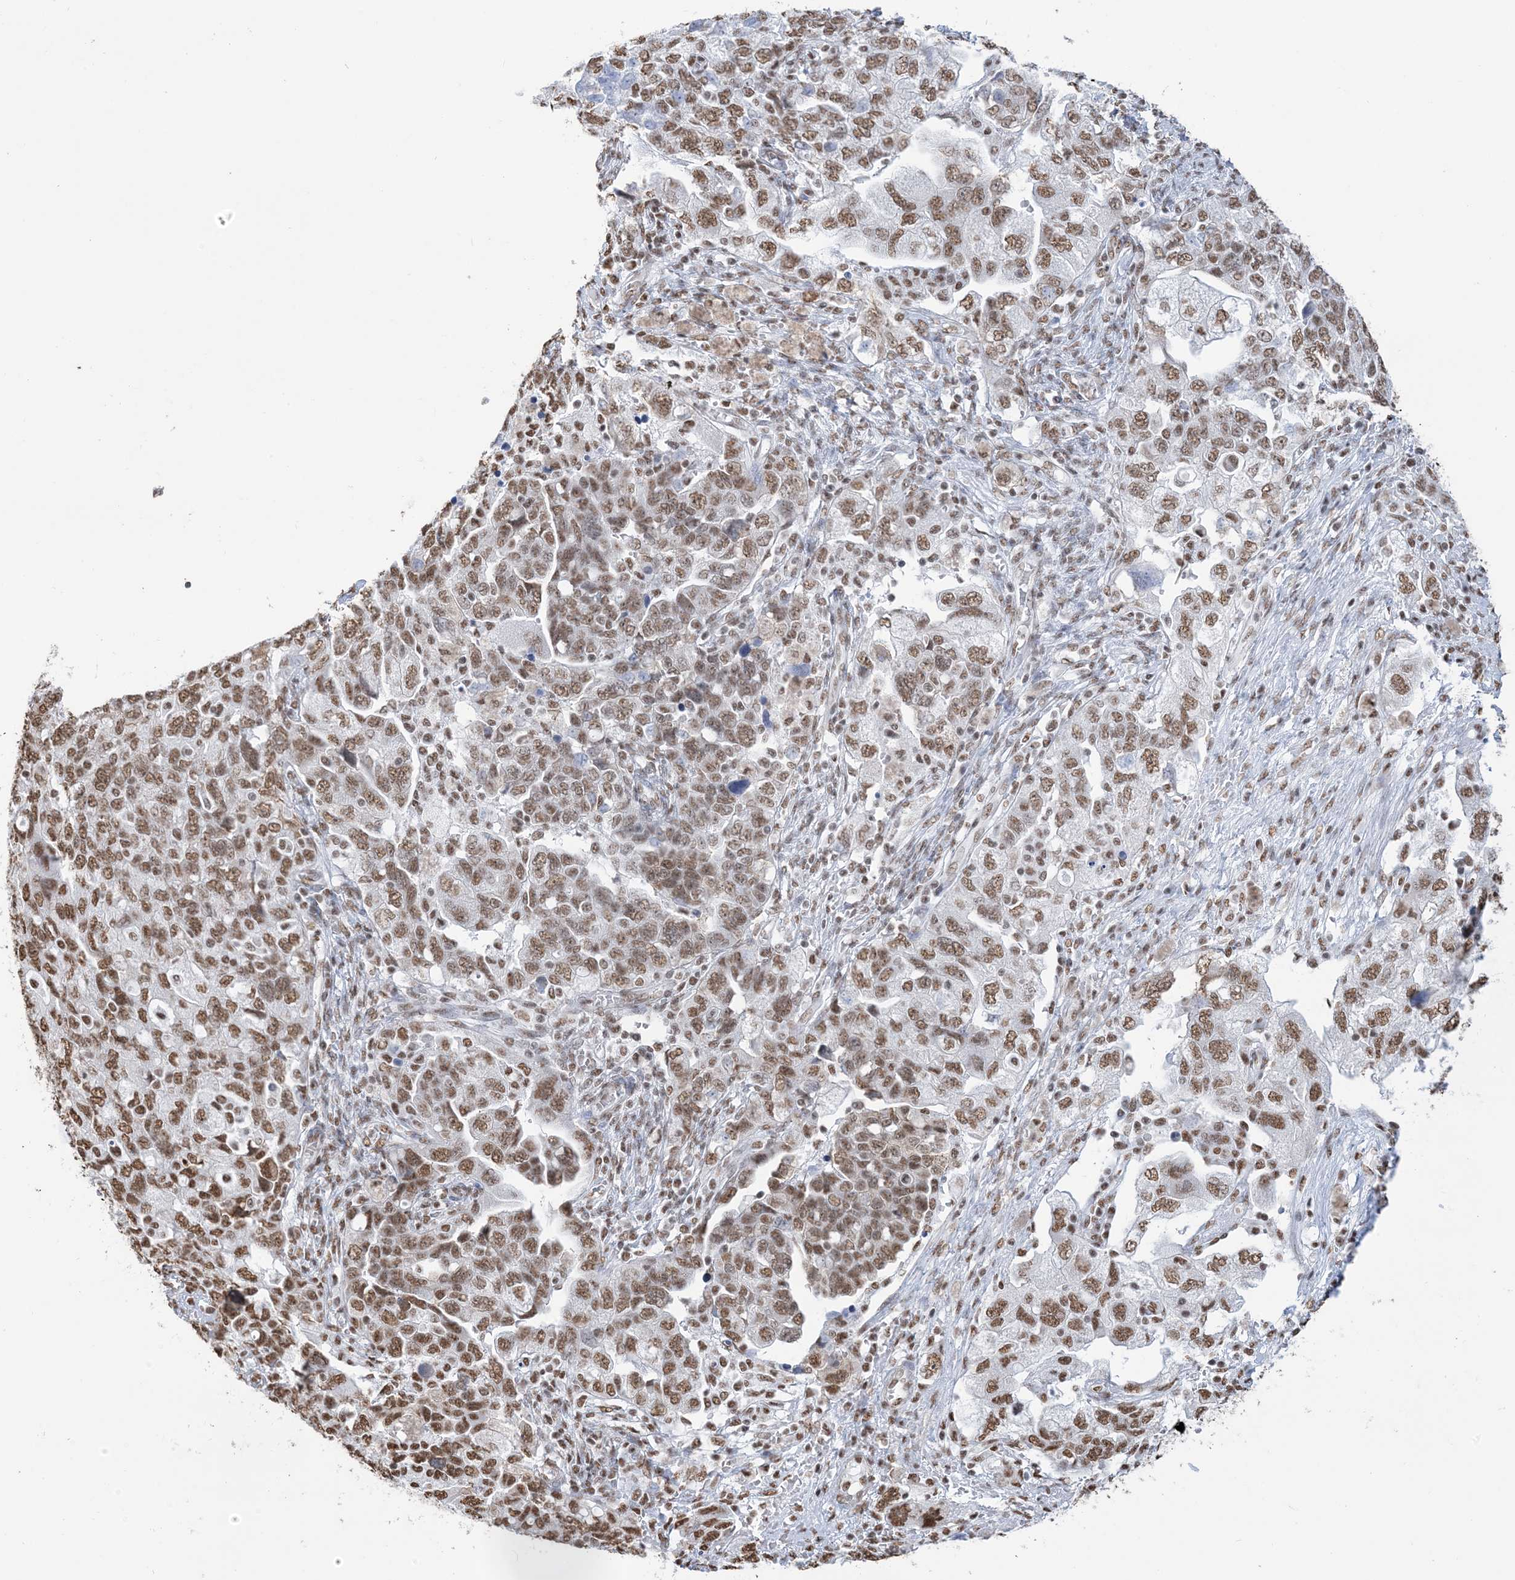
{"staining": {"intensity": "moderate", "quantity": ">75%", "location": "nuclear"}, "tissue": "ovarian cancer", "cell_type": "Tumor cells", "image_type": "cancer", "snomed": [{"axis": "morphology", "description": "Carcinoma, NOS"}, {"axis": "morphology", "description": "Cystadenocarcinoma, serous, NOS"}, {"axis": "topography", "description": "Ovary"}], "caption": "High-power microscopy captured an immunohistochemistry (IHC) histopathology image of ovarian cancer, revealing moderate nuclear expression in approximately >75% of tumor cells.", "gene": "ZNF792", "patient": {"sex": "female", "age": 69}}